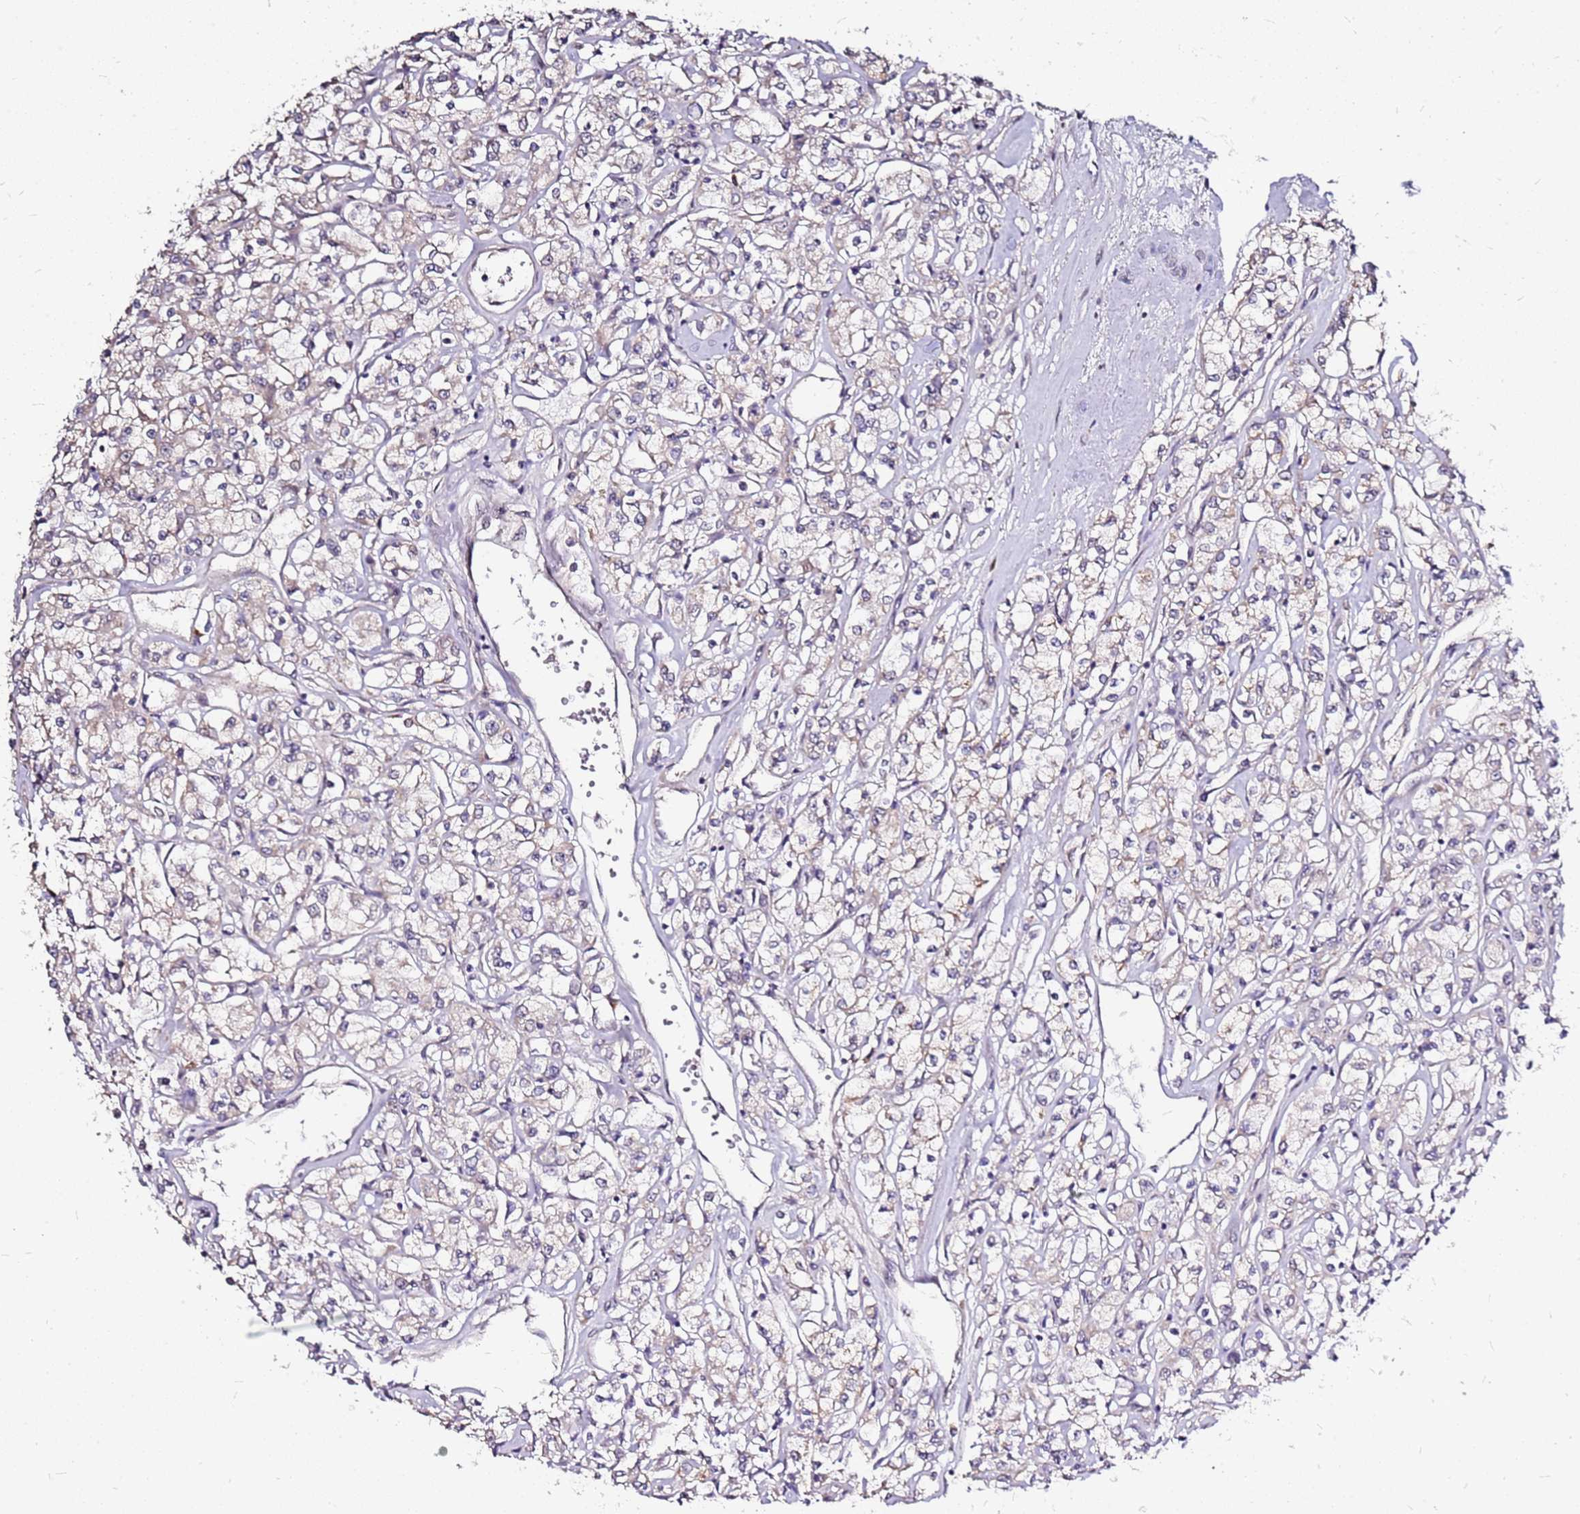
{"staining": {"intensity": "weak", "quantity": "25%-75%", "location": "cytoplasmic/membranous"}, "tissue": "renal cancer", "cell_type": "Tumor cells", "image_type": "cancer", "snomed": [{"axis": "morphology", "description": "Adenocarcinoma, NOS"}, {"axis": "topography", "description": "Kidney"}], "caption": "Protein staining demonstrates weak cytoplasmic/membranous positivity in approximately 25%-75% of tumor cells in adenocarcinoma (renal).", "gene": "DCDC2C", "patient": {"sex": "female", "age": 59}}